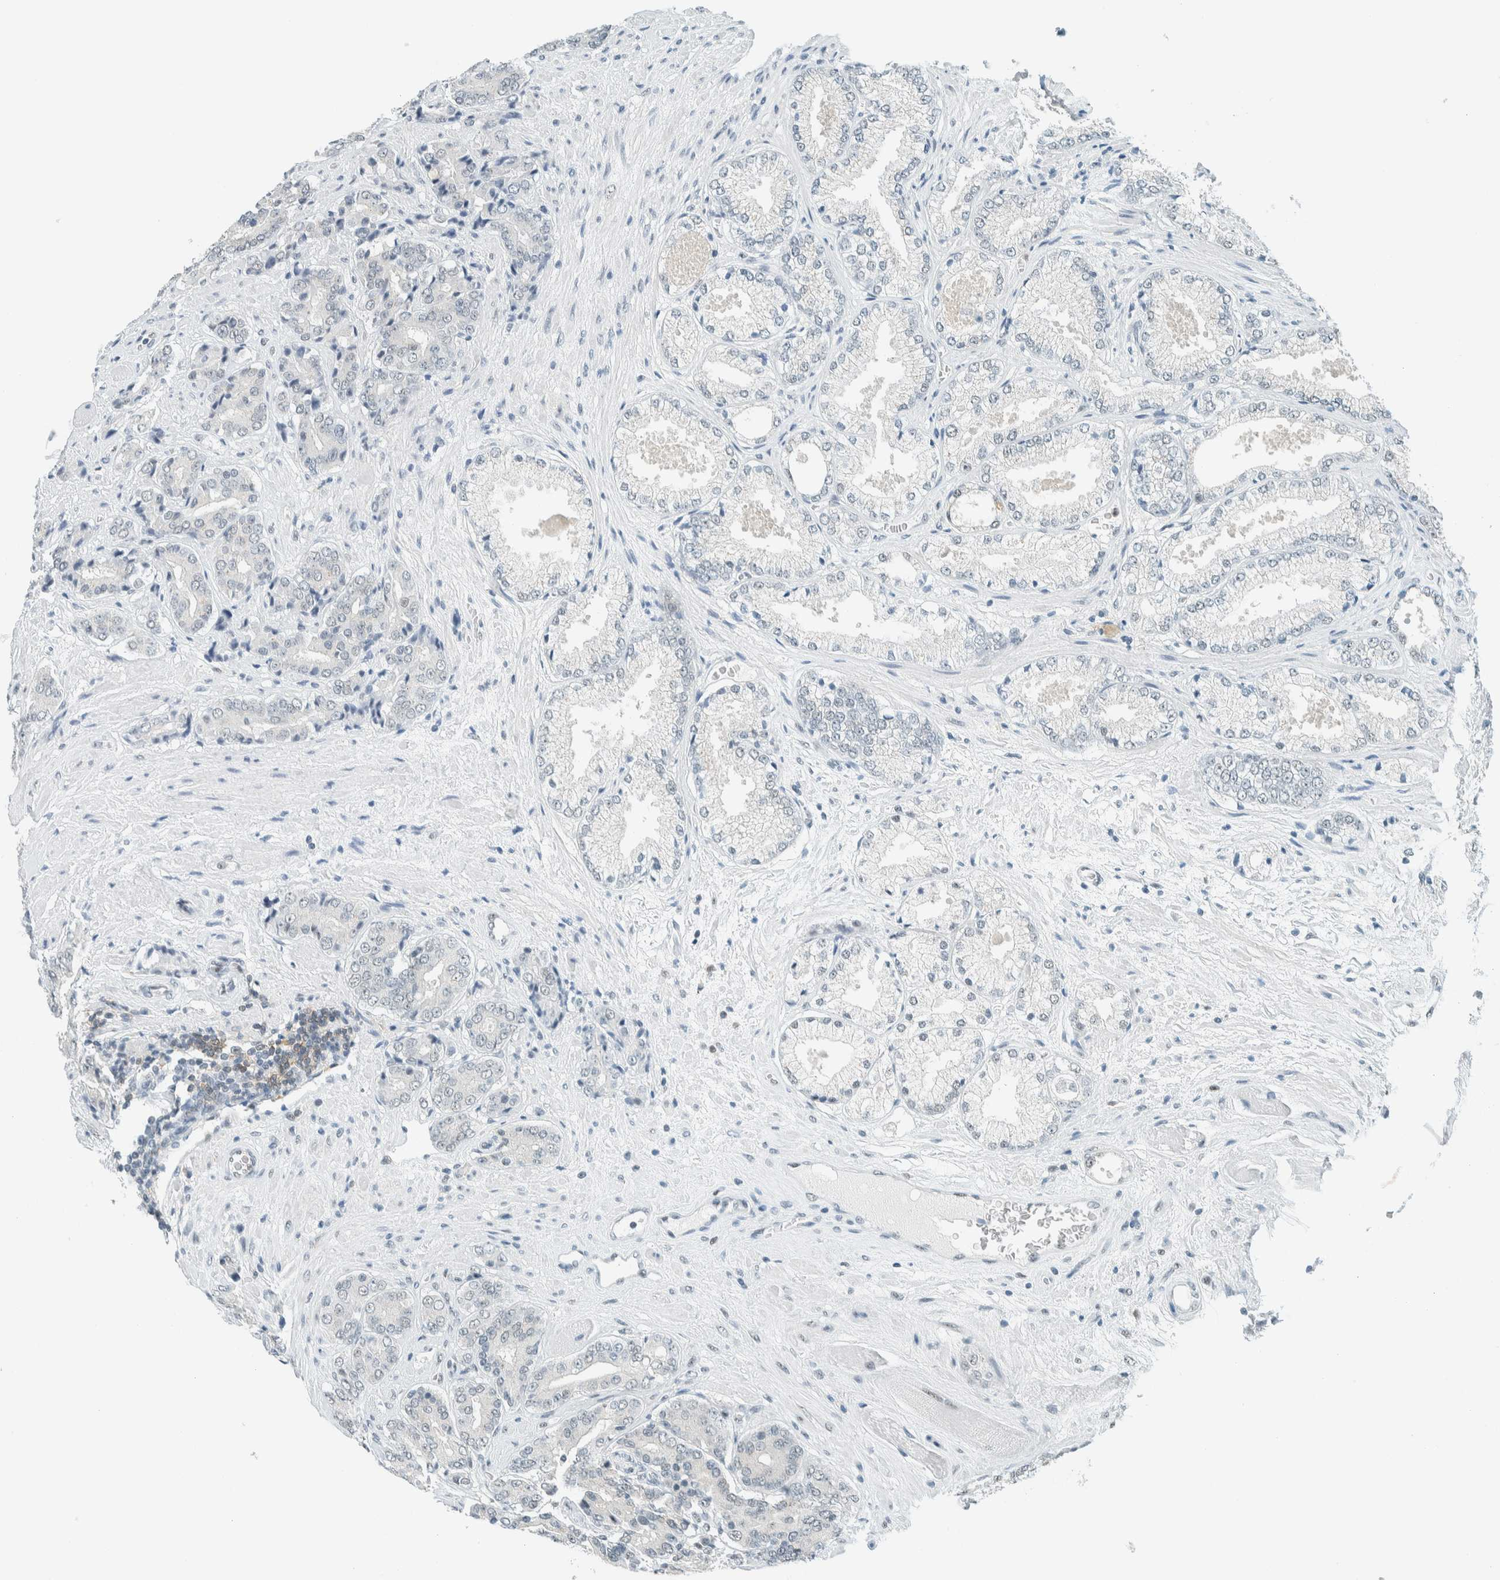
{"staining": {"intensity": "negative", "quantity": "none", "location": "none"}, "tissue": "prostate cancer", "cell_type": "Tumor cells", "image_type": "cancer", "snomed": [{"axis": "morphology", "description": "Adenocarcinoma, High grade"}, {"axis": "topography", "description": "Prostate"}], "caption": "Photomicrograph shows no significant protein staining in tumor cells of prostate high-grade adenocarcinoma.", "gene": "CYSRT1", "patient": {"sex": "male", "age": 71}}